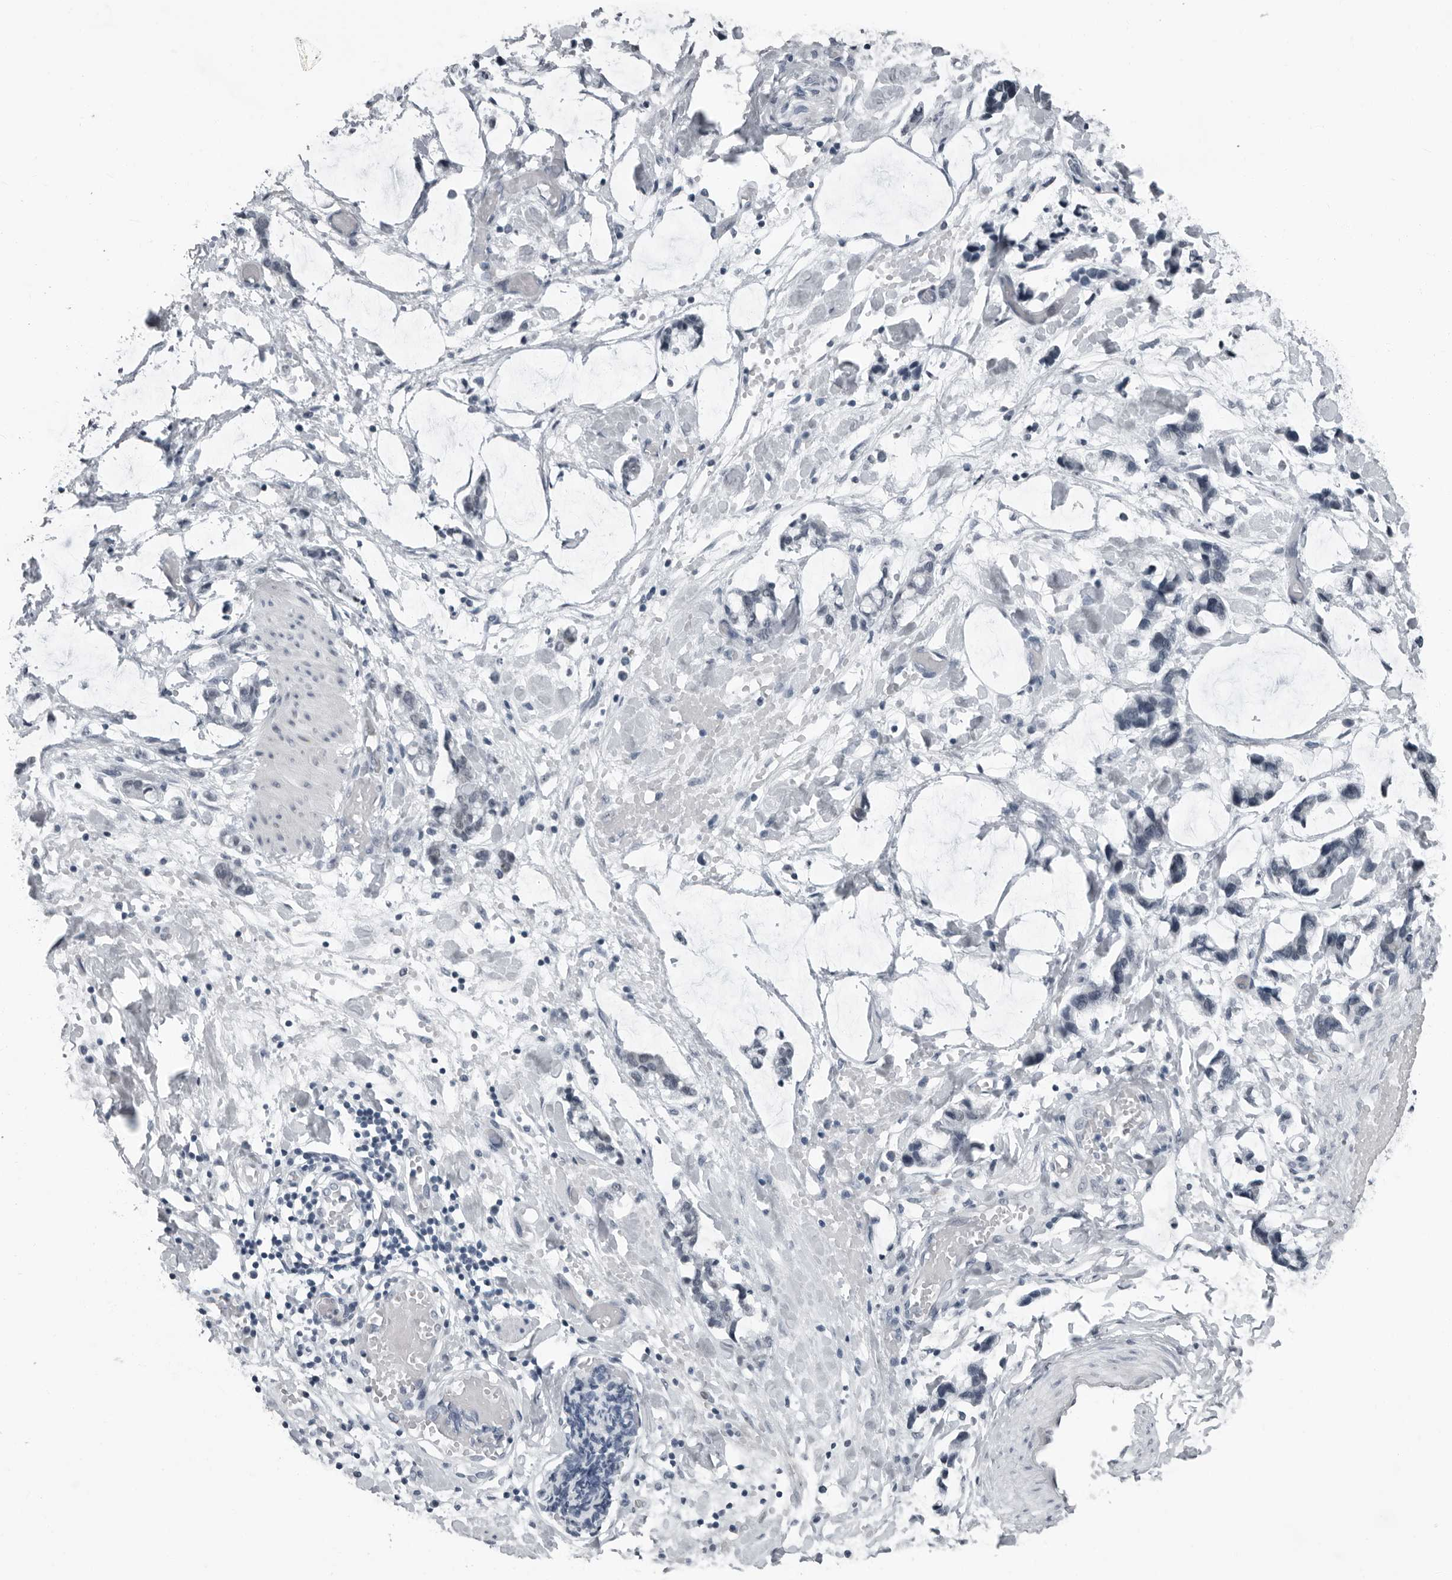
{"staining": {"intensity": "negative", "quantity": "none", "location": "none"}, "tissue": "adipose tissue", "cell_type": "Adipocytes", "image_type": "normal", "snomed": [{"axis": "morphology", "description": "Normal tissue, NOS"}, {"axis": "morphology", "description": "Adenocarcinoma, NOS"}, {"axis": "topography", "description": "Colon"}, {"axis": "topography", "description": "Peripheral nerve tissue"}], "caption": "Adipose tissue was stained to show a protein in brown. There is no significant positivity in adipocytes. (DAB (3,3'-diaminobenzidine) IHC, high magnification).", "gene": "PDCD11", "patient": {"sex": "male", "age": 14}}